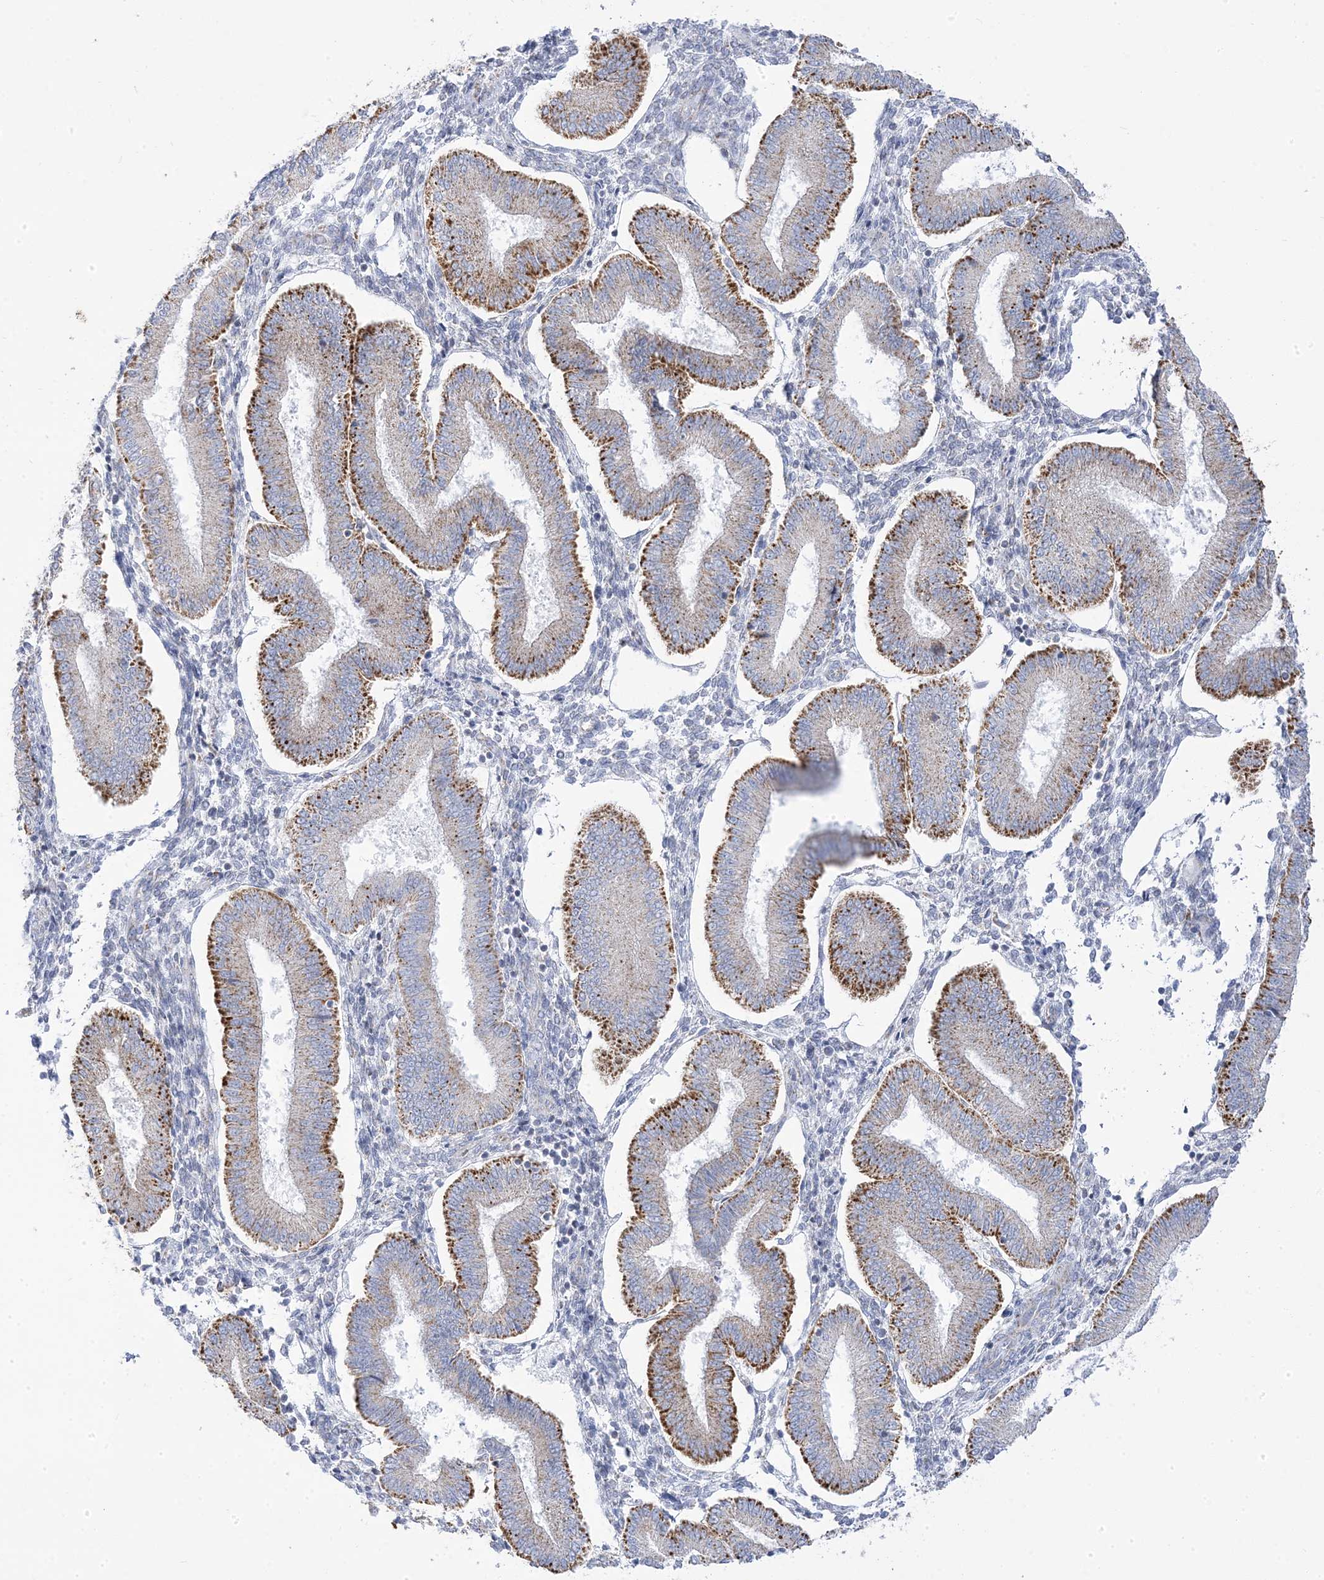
{"staining": {"intensity": "negative", "quantity": "none", "location": "none"}, "tissue": "endometrium", "cell_type": "Cells in endometrial stroma", "image_type": "normal", "snomed": [{"axis": "morphology", "description": "Normal tissue, NOS"}, {"axis": "topography", "description": "Endometrium"}], "caption": "Photomicrograph shows no protein expression in cells in endometrial stroma of normal endometrium. The staining is performed using DAB (3,3'-diaminobenzidine) brown chromogen with nuclei counter-stained in using hematoxylin.", "gene": "PCCB", "patient": {"sex": "female", "age": 39}}